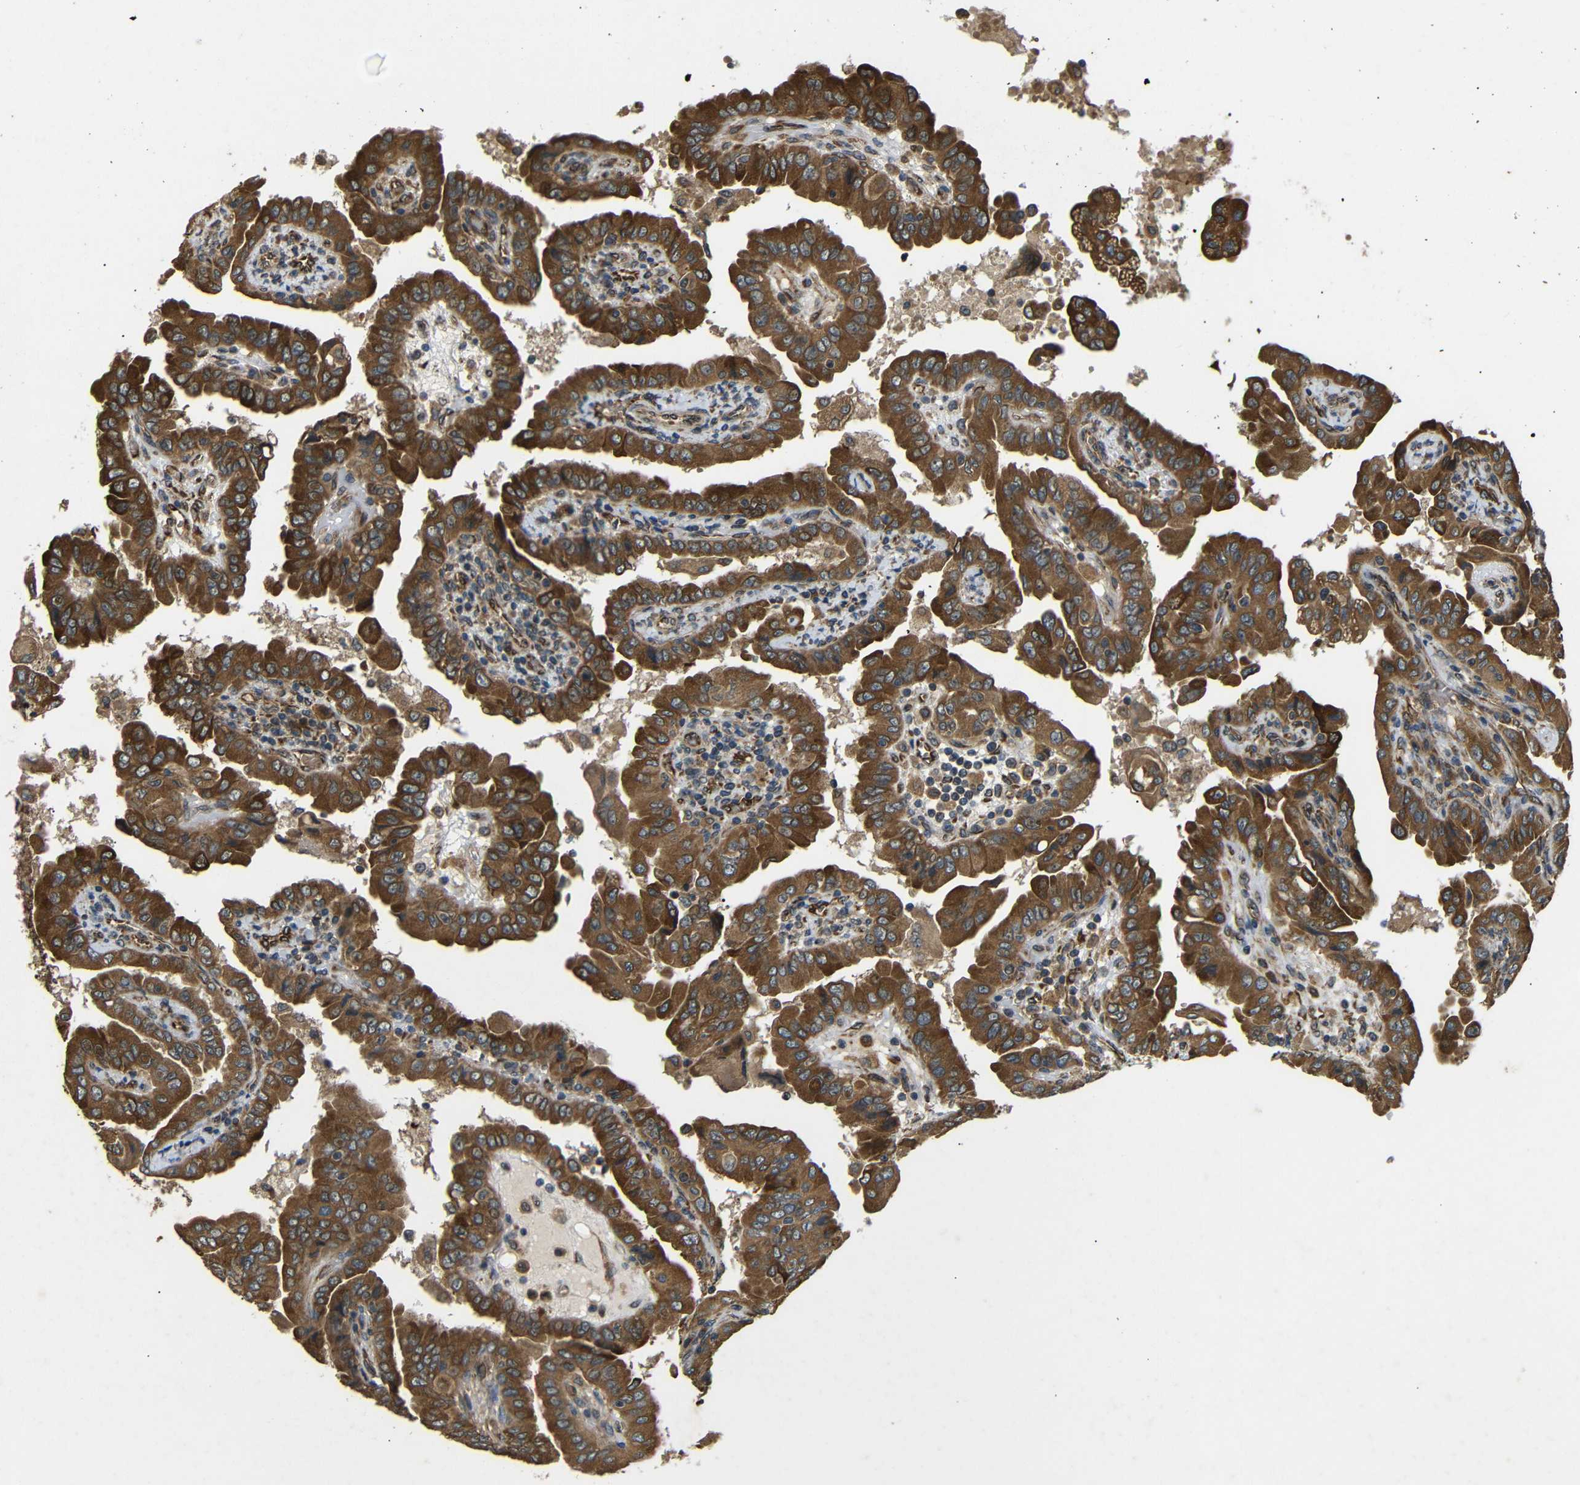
{"staining": {"intensity": "moderate", "quantity": ">75%", "location": "cytoplasmic/membranous"}, "tissue": "thyroid cancer", "cell_type": "Tumor cells", "image_type": "cancer", "snomed": [{"axis": "morphology", "description": "Papillary adenocarcinoma, NOS"}, {"axis": "topography", "description": "Thyroid gland"}], "caption": "Thyroid papillary adenocarcinoma tissue reveals moderate cytoplasmic/membranous positivity in about >75% of tumor cells (DAB (3,3'-diaminobenzidine) IHC, brown staining for protein, blue staining for nuclei).", "gene": "TRPC1", "patient": {"sex": "male", "age": 33}}